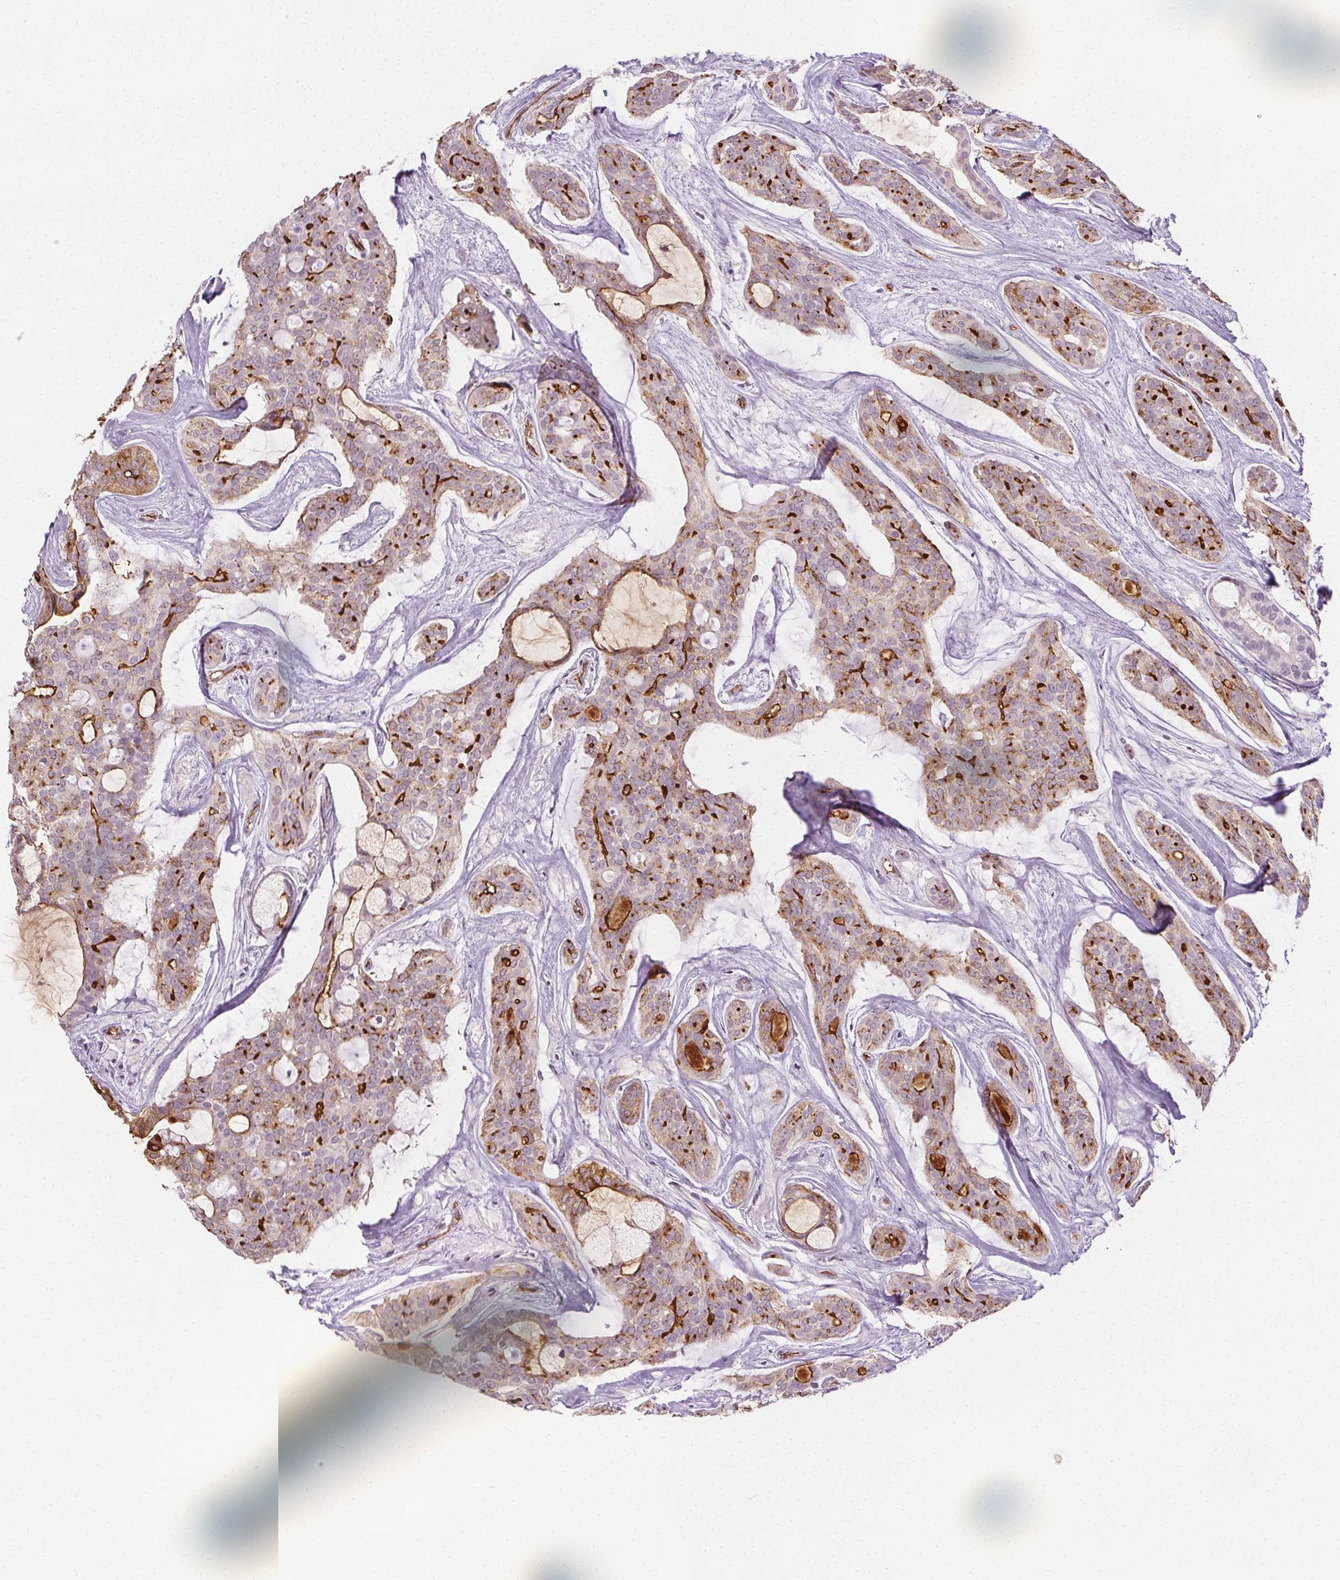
{"staining": {"intensity": "negative", "quantity": "none", "location": "none"}, "tissue": "head and neck cancer", "cell_type": "Tumor cells", "image_type": "cancer", "snomed": [{"axis": "morphology", "description": "Adenocarcinoma, NOS"}, {"axis": "topography", "description": "Head-Neck"}], "caption": "Head and neck cancer was stained to show a protein in brown. There is no significant expression in tumor cells. Nuclei are stained in blue.", "gene": "PODXL", "patient": {"sex": "male", "age": 66}}